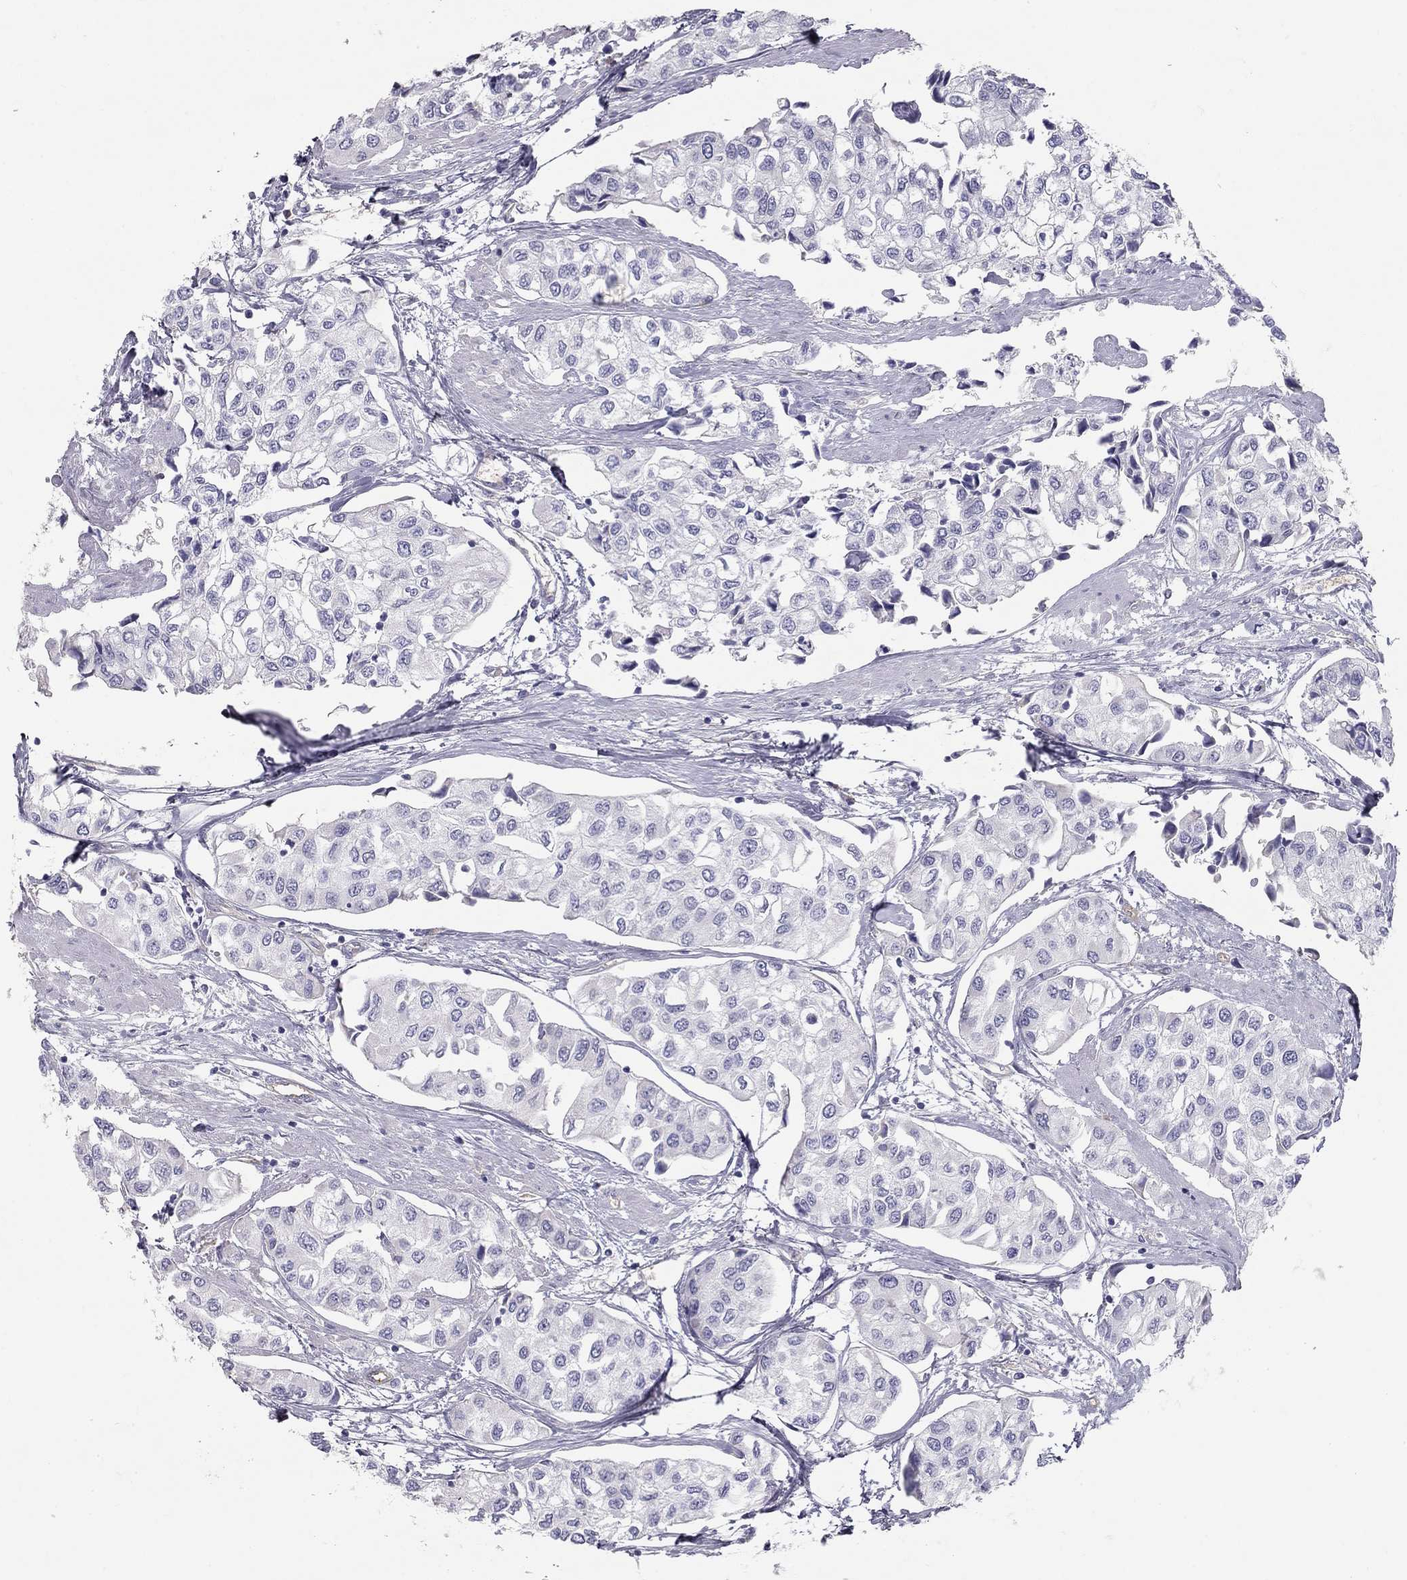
{"staining": {"intensity": "negative", "quantity": "none", "location": "none"}, "tissue": "urothelial cancer", "cell_type": "Tumor cells", "image_type": "cancer", "snomed": [{"axis": "morphology", "description": "Urothelial carcinoma, High grade"}, {"axis": "topography", "description": "Urinary bladder"}], "caption": "High-grade urothelial carcinoma was stained to show a protein in brown. There is no significant expression in tumor cells.", "gene": "TDRD6", "patient": {"sex": "male", "age": 73}}